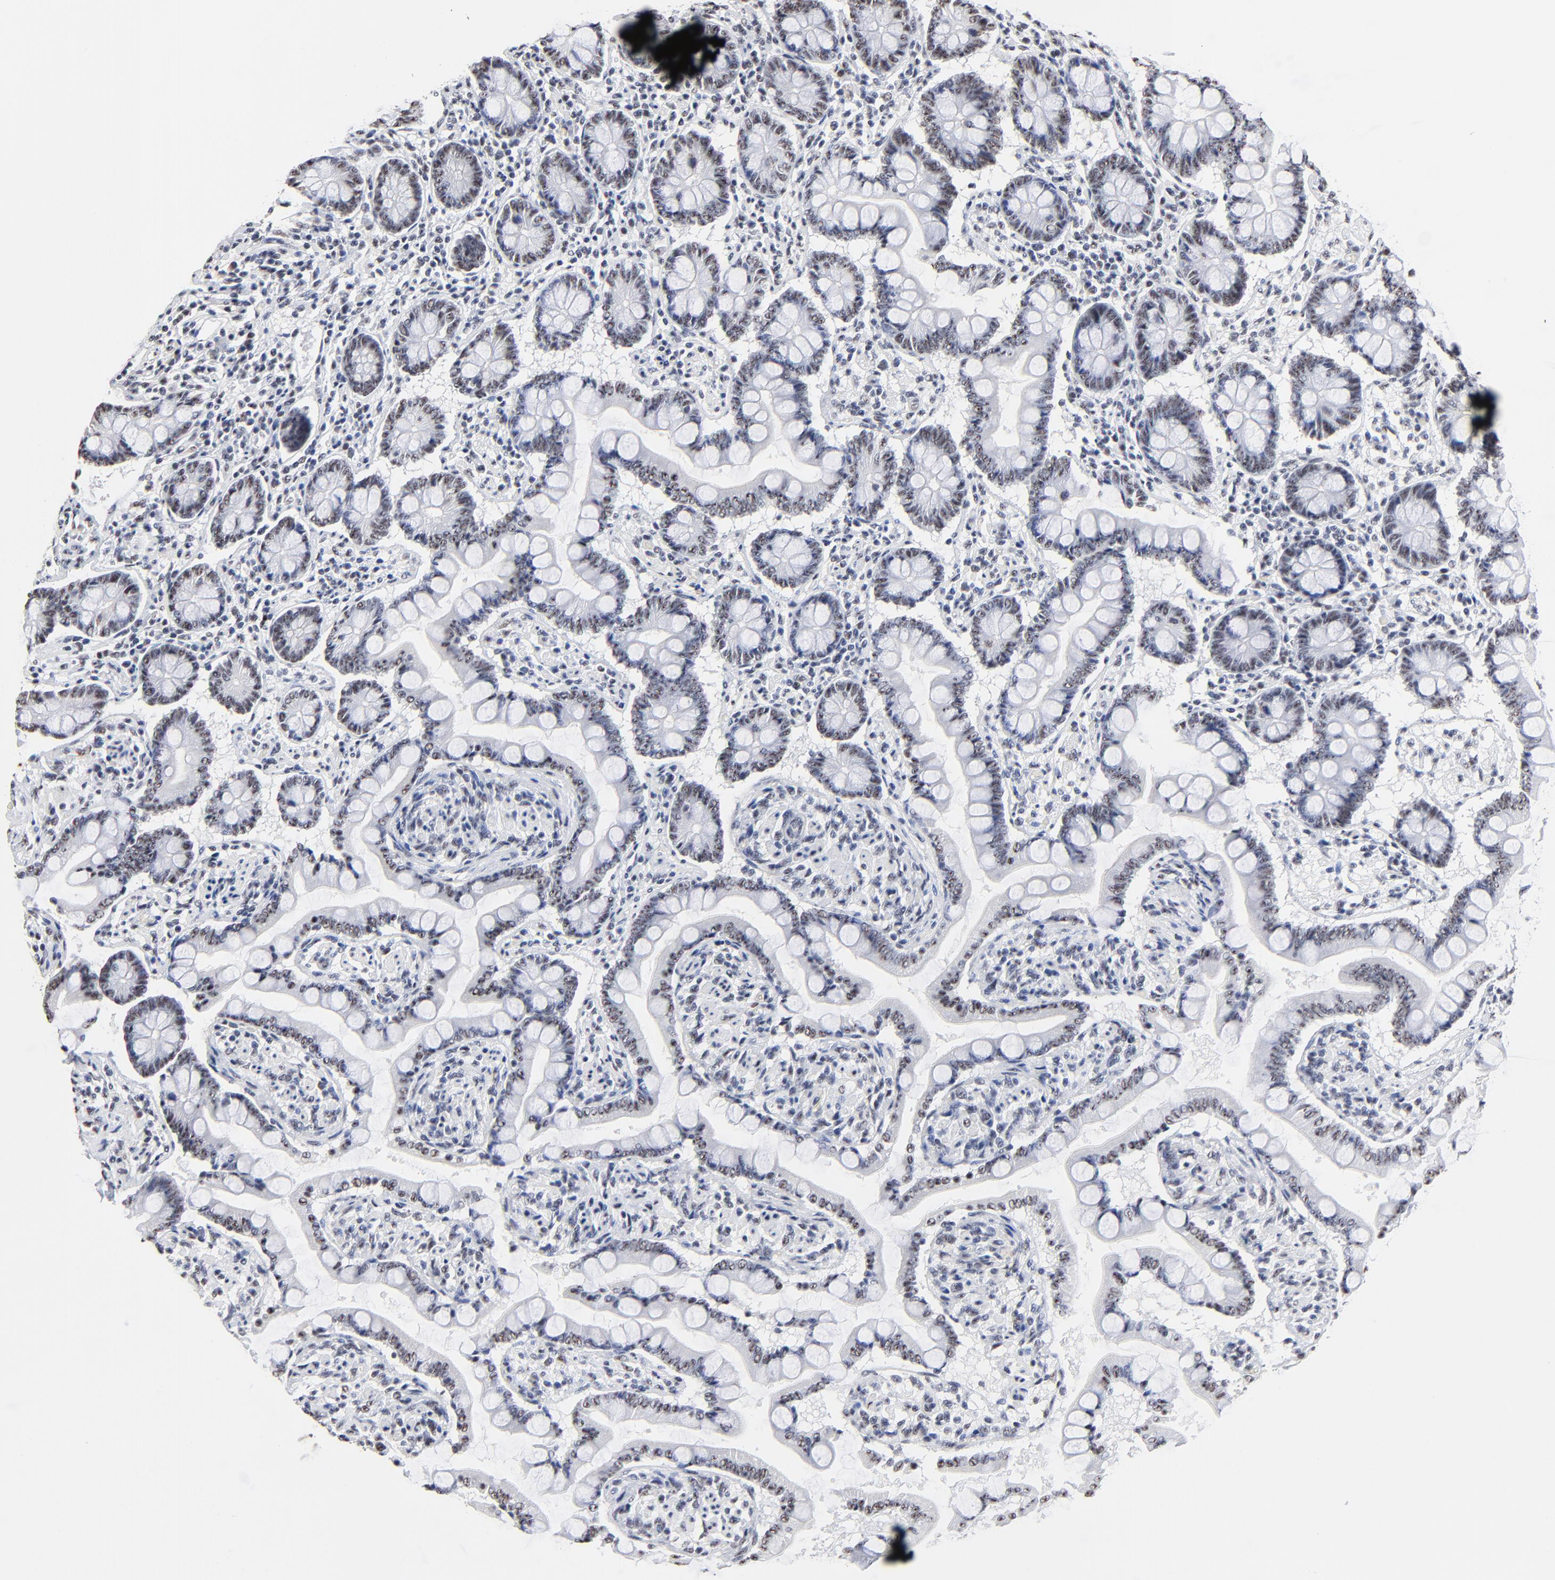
{"staining": {"intensity": "weak", "quantity": ">75%", "location": "nuclear"}, "tissue": "small intestine", "cell_type": "Glandular cells", "image_type": "normal", "snomed": [{"axis": "morphology", "description": "Normal tissue, NOS"}, {"axis": "topography", "description": "Small intestine"}], "caption": "Immunohistochemistry (IHC) (DAB) staining of benign human small intestine demonstrates weak nuclear protein positivity in about >75% of glandular cells.", "gene": "MBD4", "patient": {"sex": "male", "age": 41}}